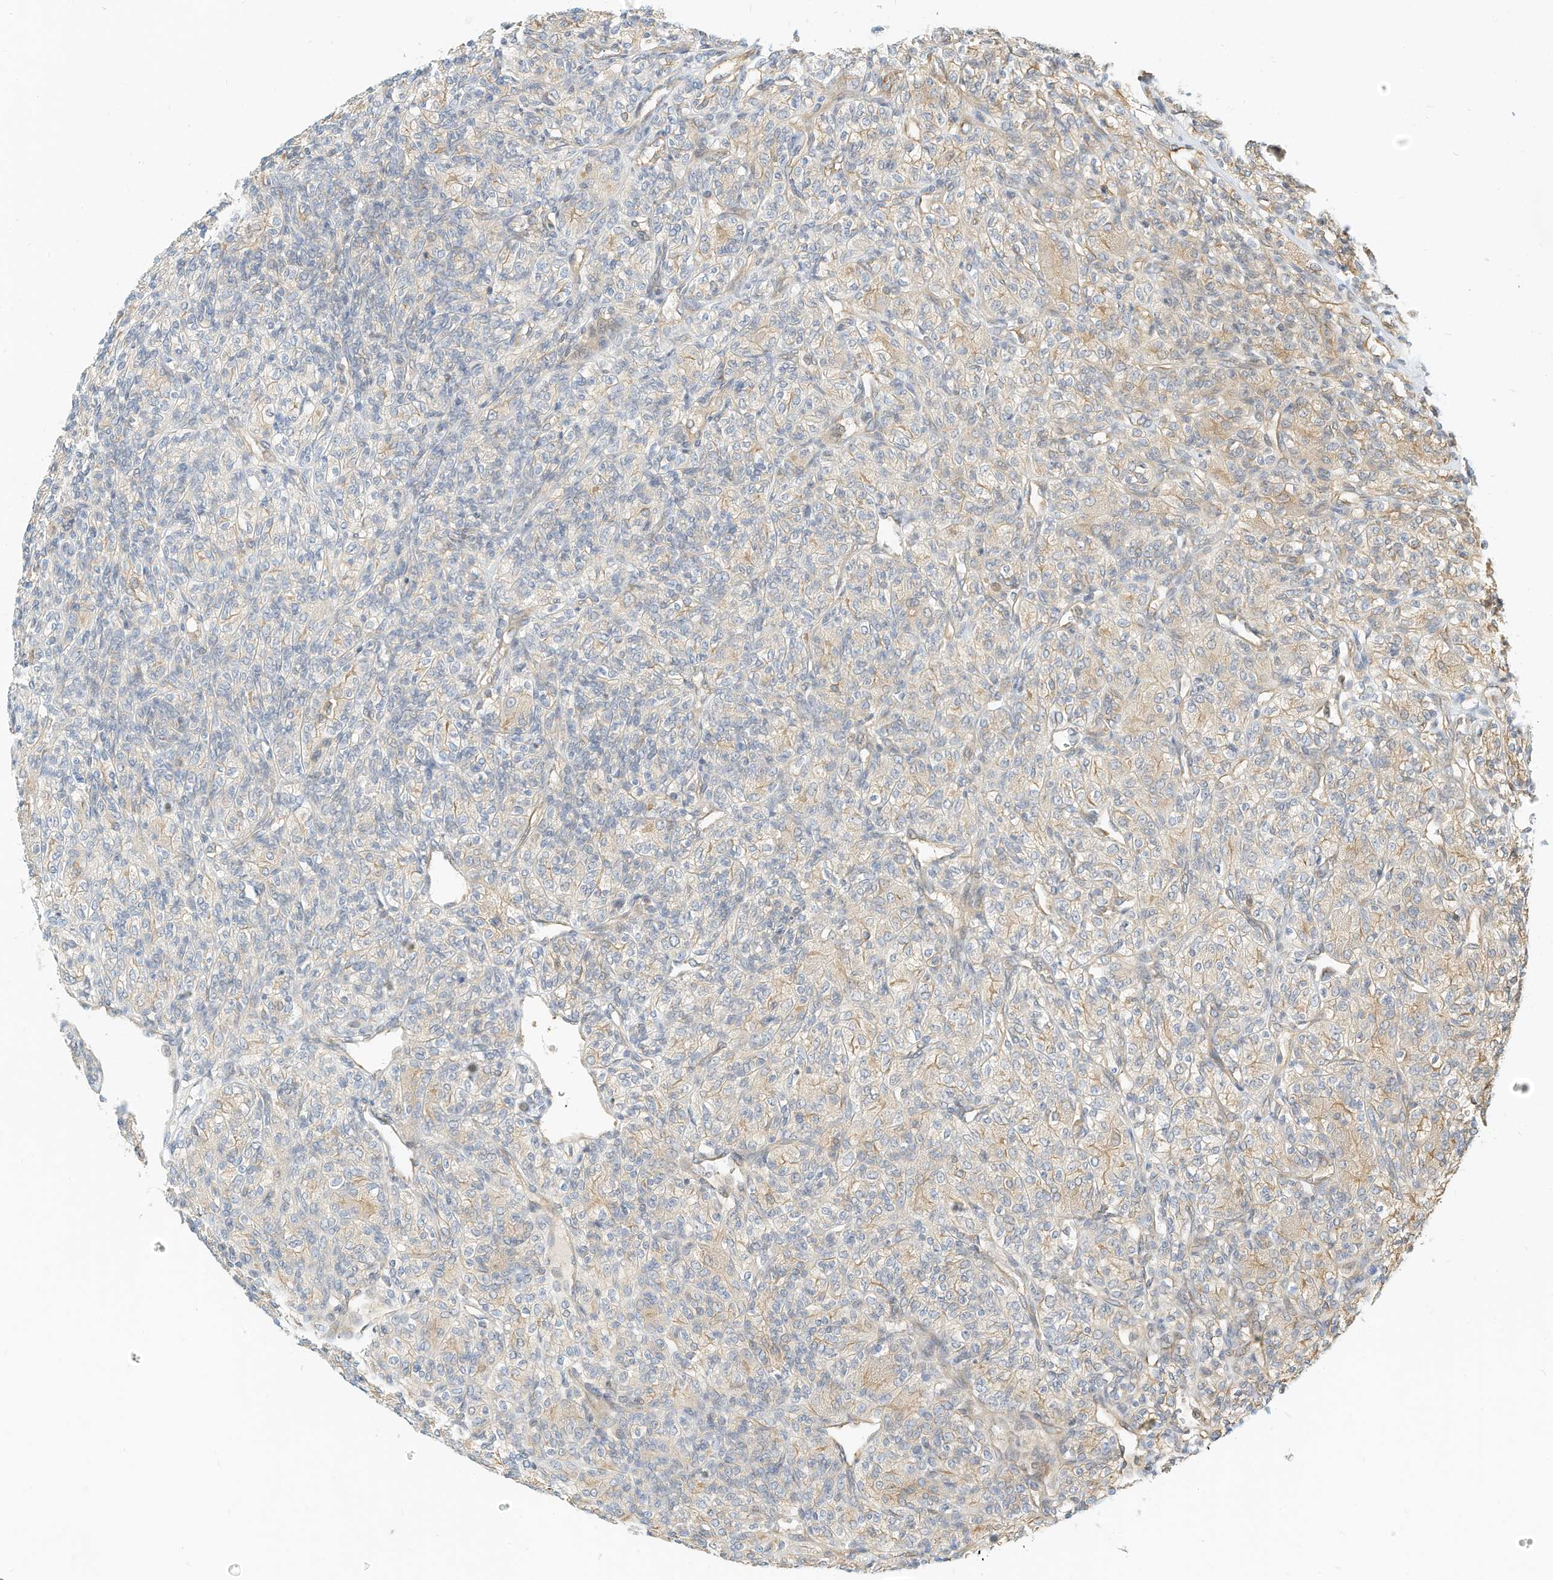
{"staining": {"intensity": "weak", "quantity": "<25%", "location": "cytoplasmic/membranous"}, "tissue": "renal cancer", "cell_type": "Tumor cells", "image_type": "cancer", "snomed": [{"axis": "morphology", "description": "Adenocarcinoma, NOS"}, {"axis": "topography", "description": "Kidney"}], "caption": "Tumor cells show no significant protein positivity in adenocarcinoma (renal). (Stains: DAB IHC with hematoxylin counter stain, Microscopy: brightfield microscopy at high magnification).", "gene": "OFD1", "patient": {"sex": "male", "age": 77}}